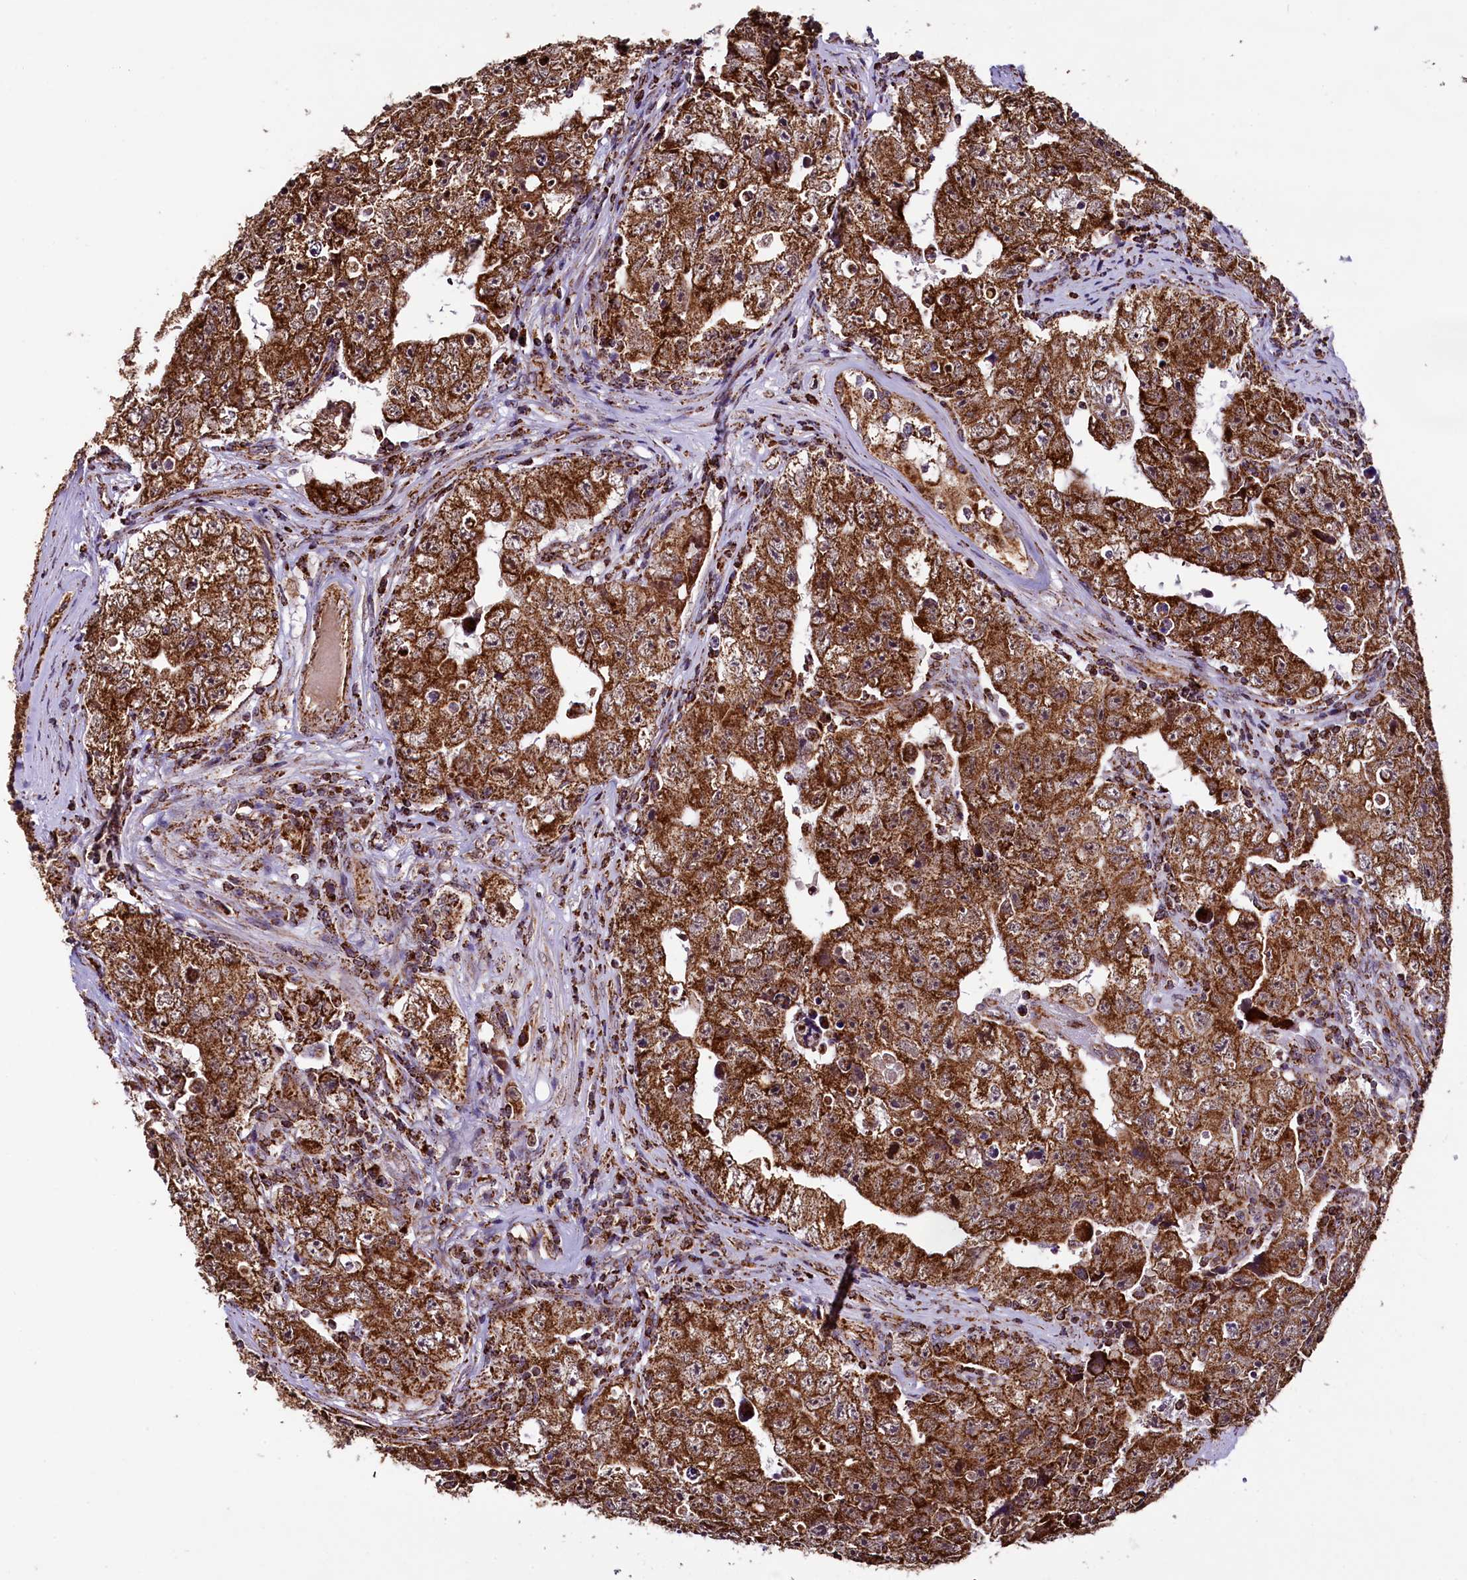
{"staining": {"intensity": "strong", "quantity": ">75%", "location": "cytoplasmic/membranous"}, "tissue": "testis cancer", "cell_type": "Tumor cells", "image_type": "cancer", "snomed": [{"axis": "morphology", "description": "Carcinoma, Embryonal, NOS"}, {"axis": "topography", "description": "Testis"}], "caption": "IHC image of human testis cancer (embryonal carcinoma) stained for a protein (brown), which displays high levels of strong cytoplasmic/membranous staining in about >75% of tumor cells.", "gene": "KLC2", "patient": {"sex": "male", "age": 17}}